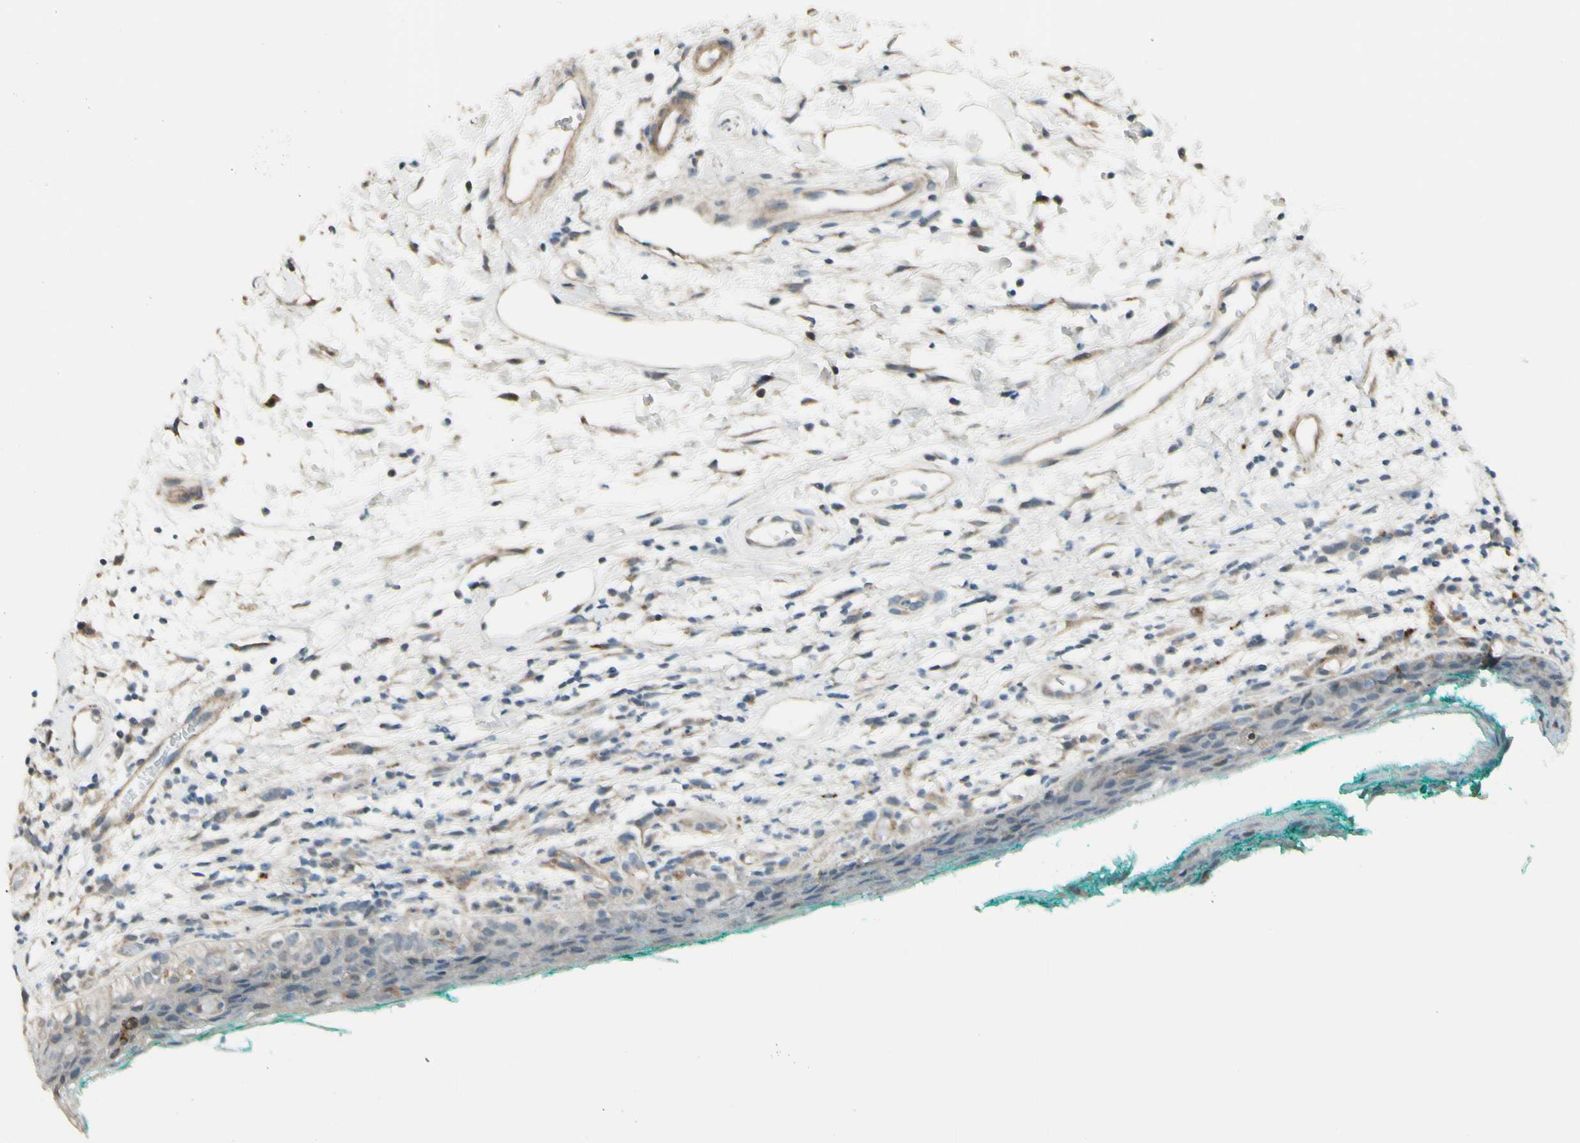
{"staining": {"intensity": "weak", "quantity": "<25%", "location": "cytoplasmic/membranous"}, "tissue": "oral mucosa", "cell_type": "Squamous epithelial cells", "image_type": "normal", "snomed": [{"axis": "morphology", "description": "Normal tissue, NOS"}, {"axis": "topography", "description": "Skeletal muscle"}, {"axis": "topography", "description": "Oral tissue"}, {"axis": "topography", "description": "Peripheral nerve tissue"}], "caption": "A photomicrograph of oral mucosa stained for a protein exhibits no brown staining in squamous epithelial cells.", "gene": "OSTM1", "patient": {"sex": "female", "age": 84}}